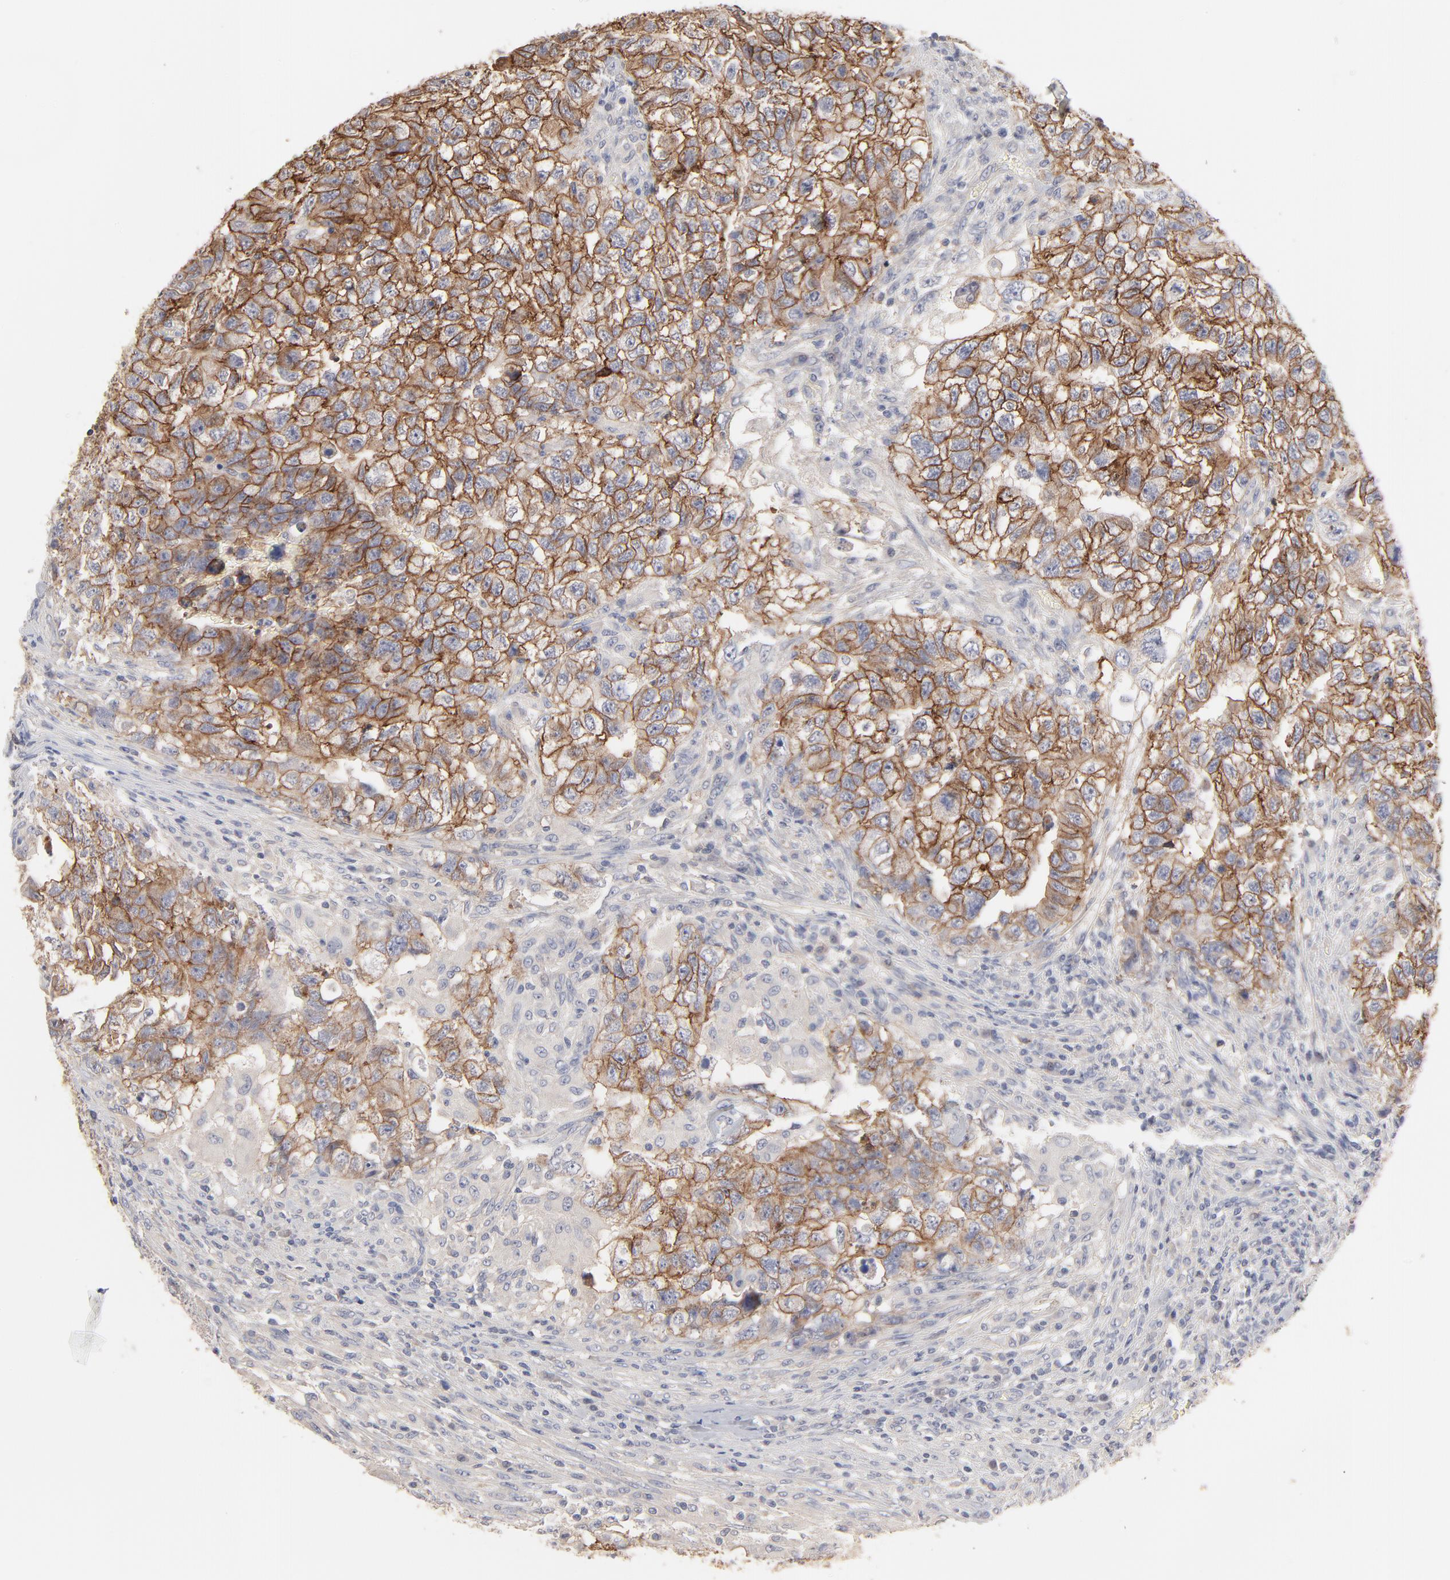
{"staining": {"intensity": "moderate", "quantity": ">75%", "location": "cytoplasmic/membranous"}, "tissue": "testis cancer", "cell_type": "Tumor cells", "image_type": "cancer", "snomed": [{"axis": "morphology", "description": "Carcinoma, Embryonal, NOS"}, {"axis": "topography", "description": "Testis"}], "caption": "Protein expression analysis of testis cancer (embryonal carcinoma) reveals moderate cytoplasmic/membranous positivity in approximately >75% of tumor cells.", "gene": "SLC16A1", "patient": {"sex": "male", "age": 21}}